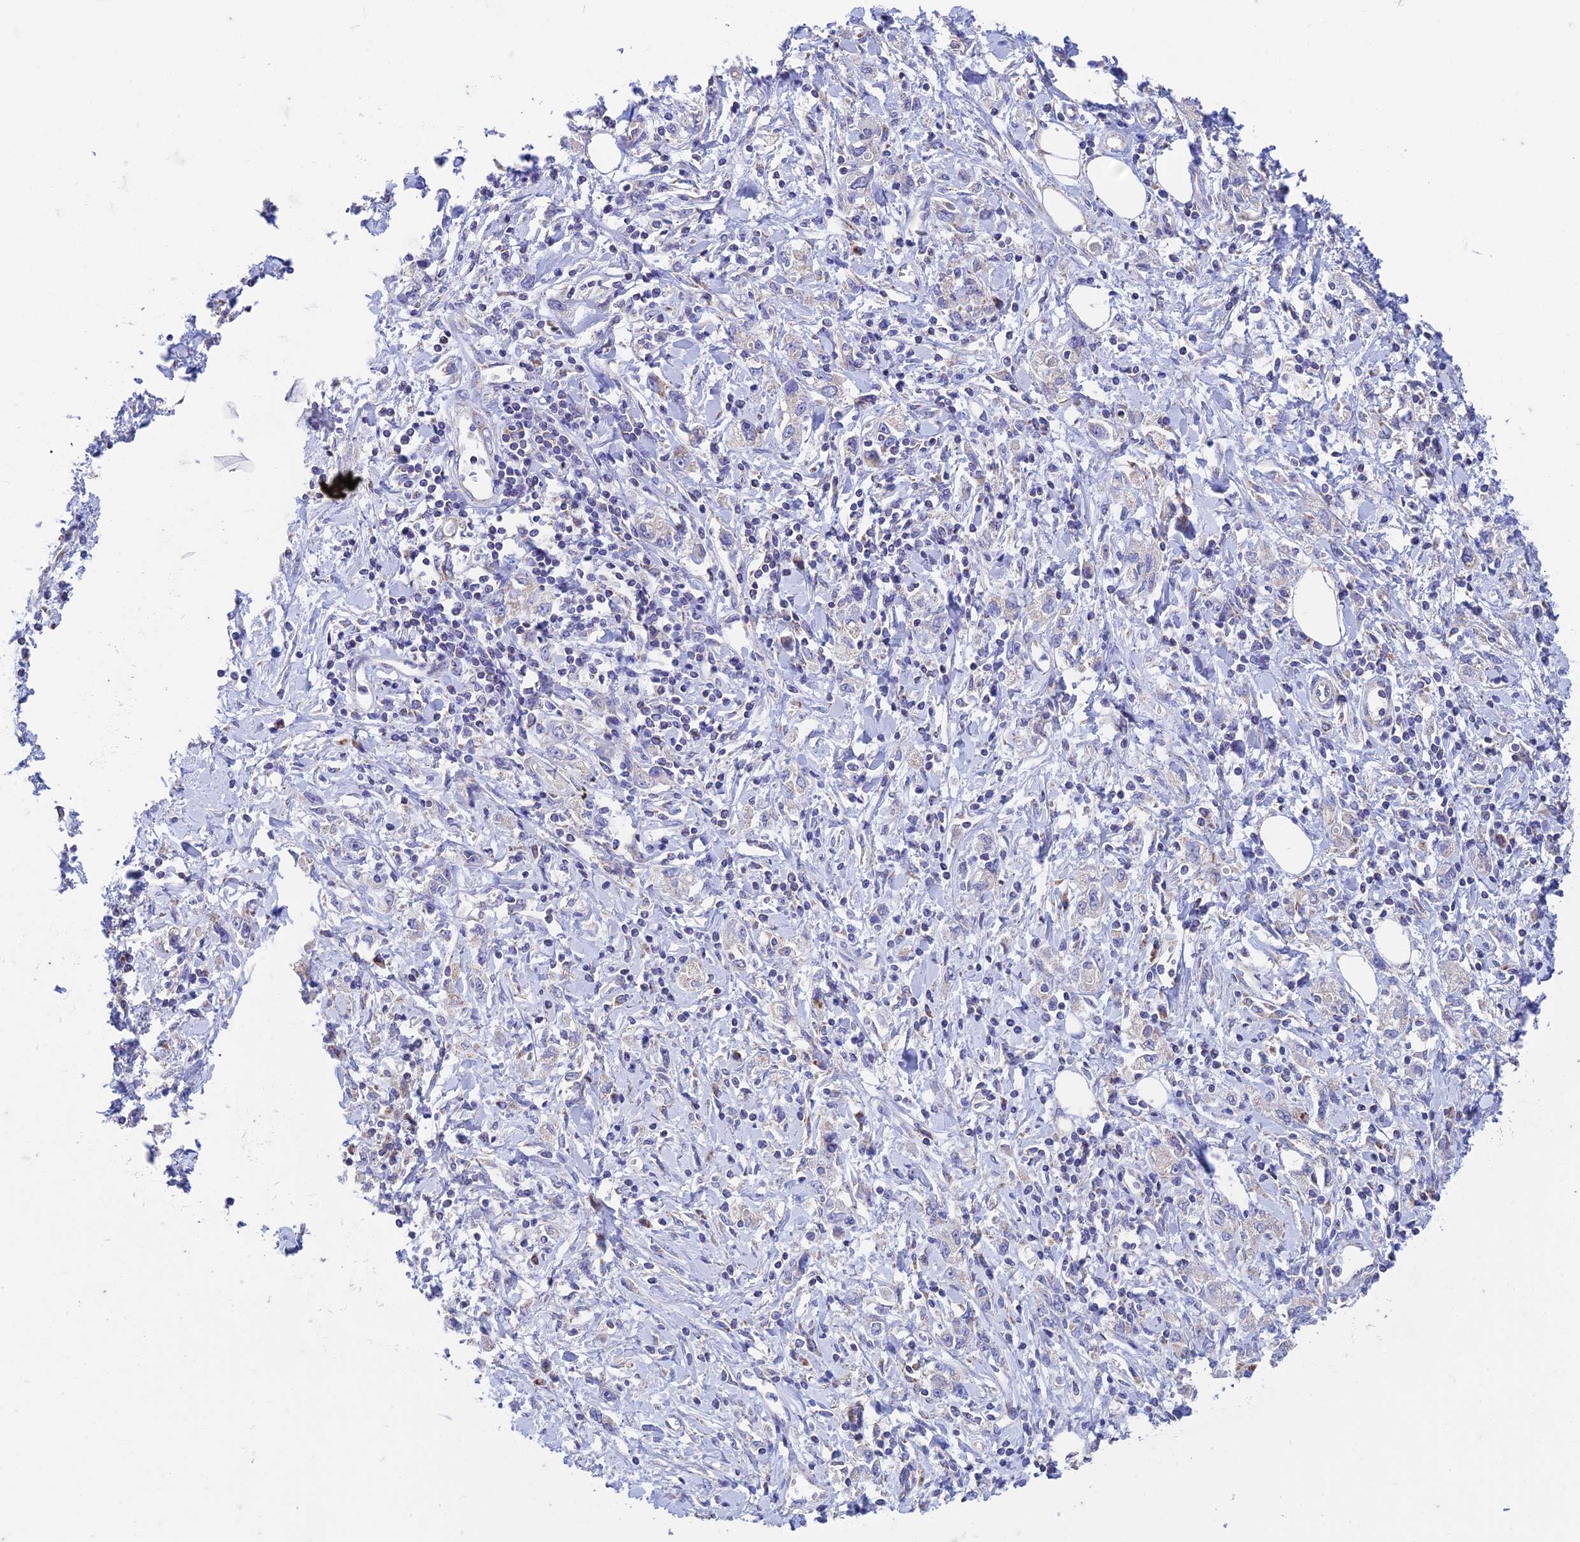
{"staining": {"intensity": "negative", "quantity": "none", "location": "none"}, "tissue": "stomach cancer", "cell_type": "Tumor cells", "image_type": "cancer", "snomed": [{"axis": "morphology", "description": "Adenocarcinoma, NOS"}, {"axis": "topography", "description": "Stomach"}], "caption": "DAB (3,3'-diaminobenzidine) immunohistochemical staining of stomach cancer reveals no significant positivity in tumor cells.", "gene": "ZNF181", "patient": {"sex": "female", "age": 76}}